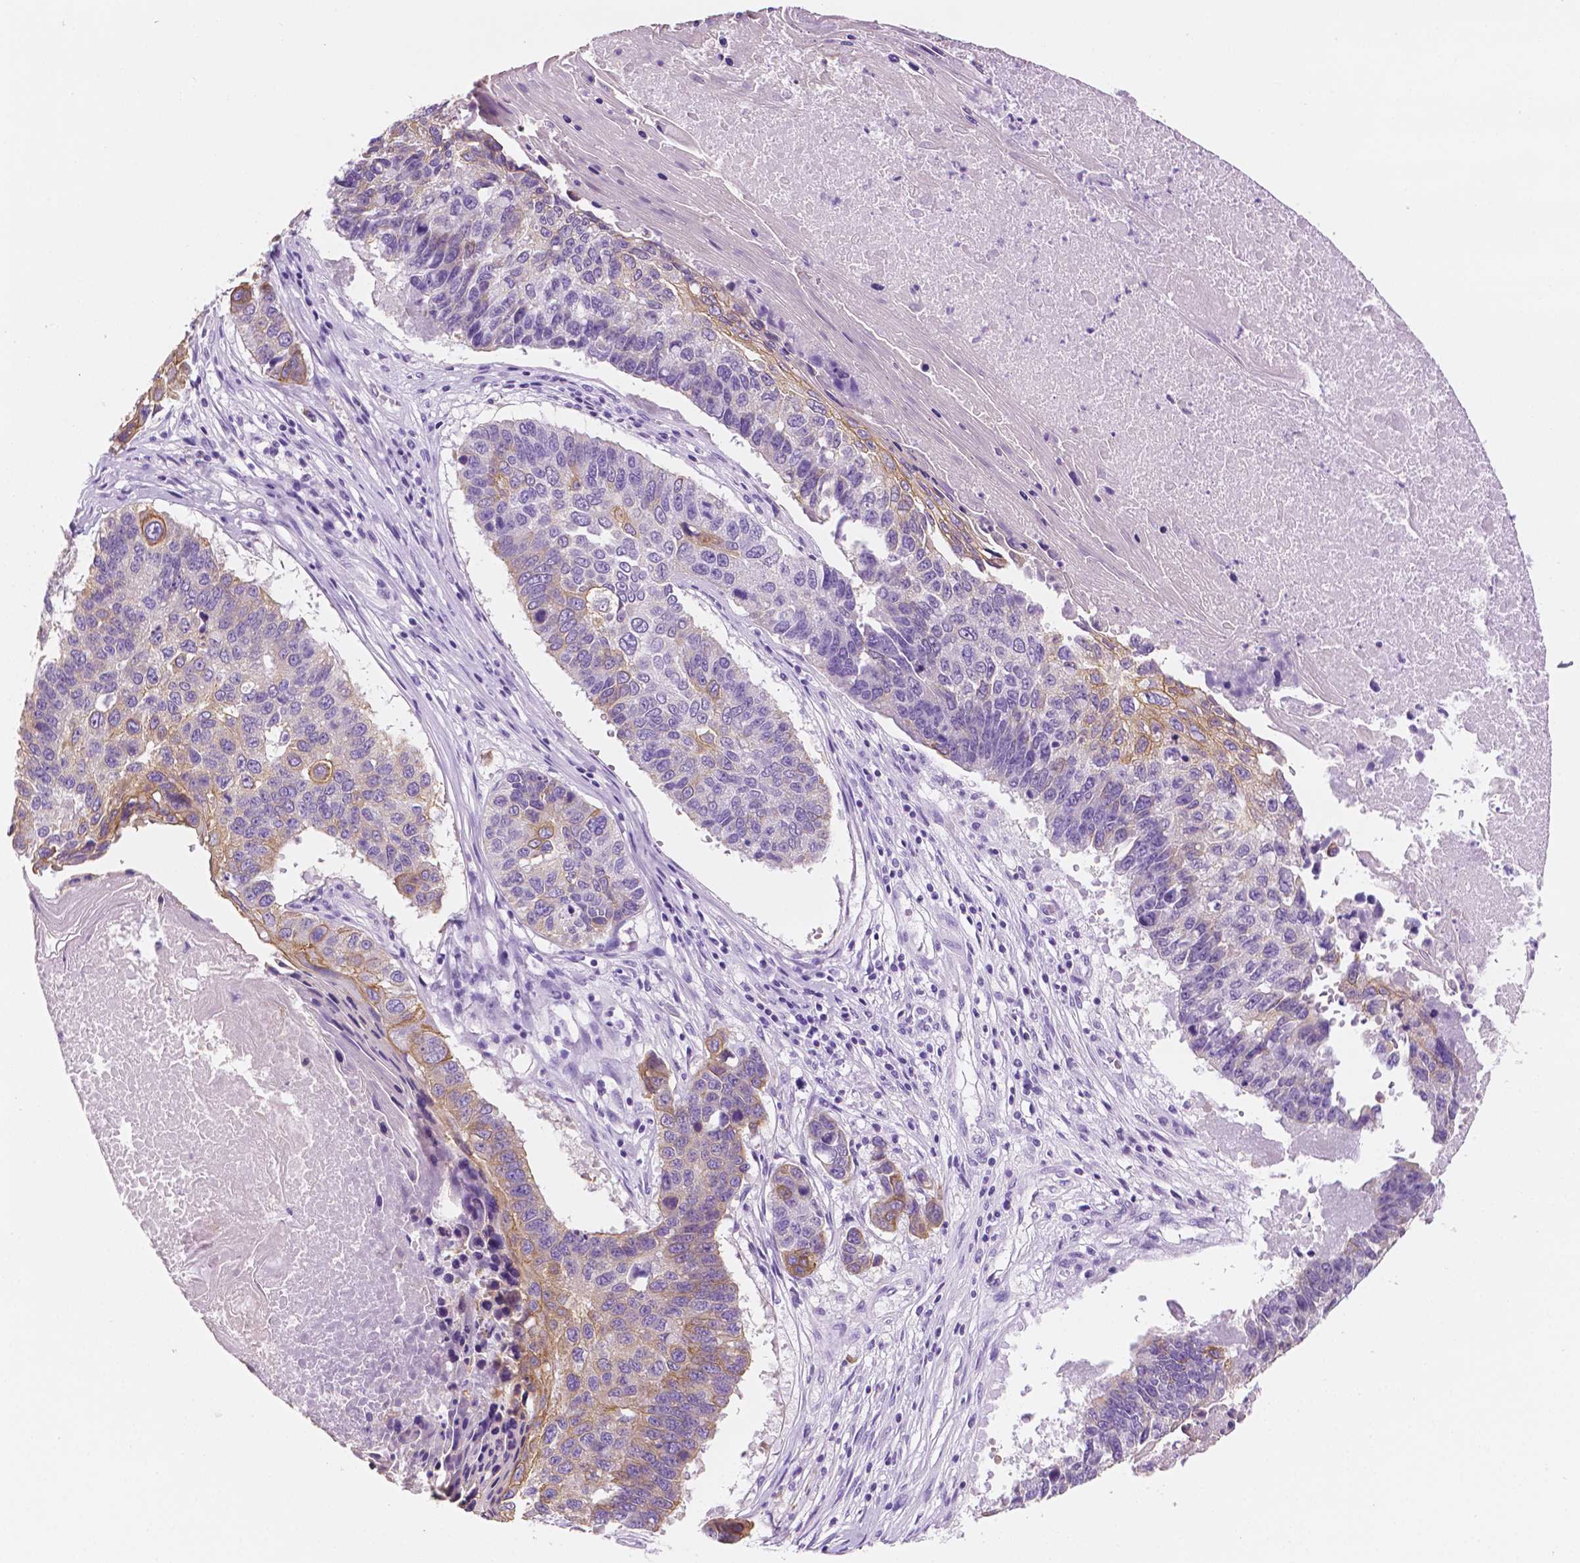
{"staining": {"intensity": "moderate", "quantity": "<25%", "location": "cytoplasmic/membranous"}, "tissue": "lung cancer", "cell_type": "Tumor cells", "image_type": "cancer", "snomed": [{"axis": "morphology", "description": "Squamous cell carcinoma, NOS"}, {"axis": "topography", "description": "Lung"}], "caption": "Tumor cells display low levels of moderate cytoplasmic/membranous staining in approximately <25% of cells in human lung cancer. (Brightfield microscopy of DAB IHC at high magnification).", "gene": "PPL", "patient": {"sex": "male", "age": 73}}